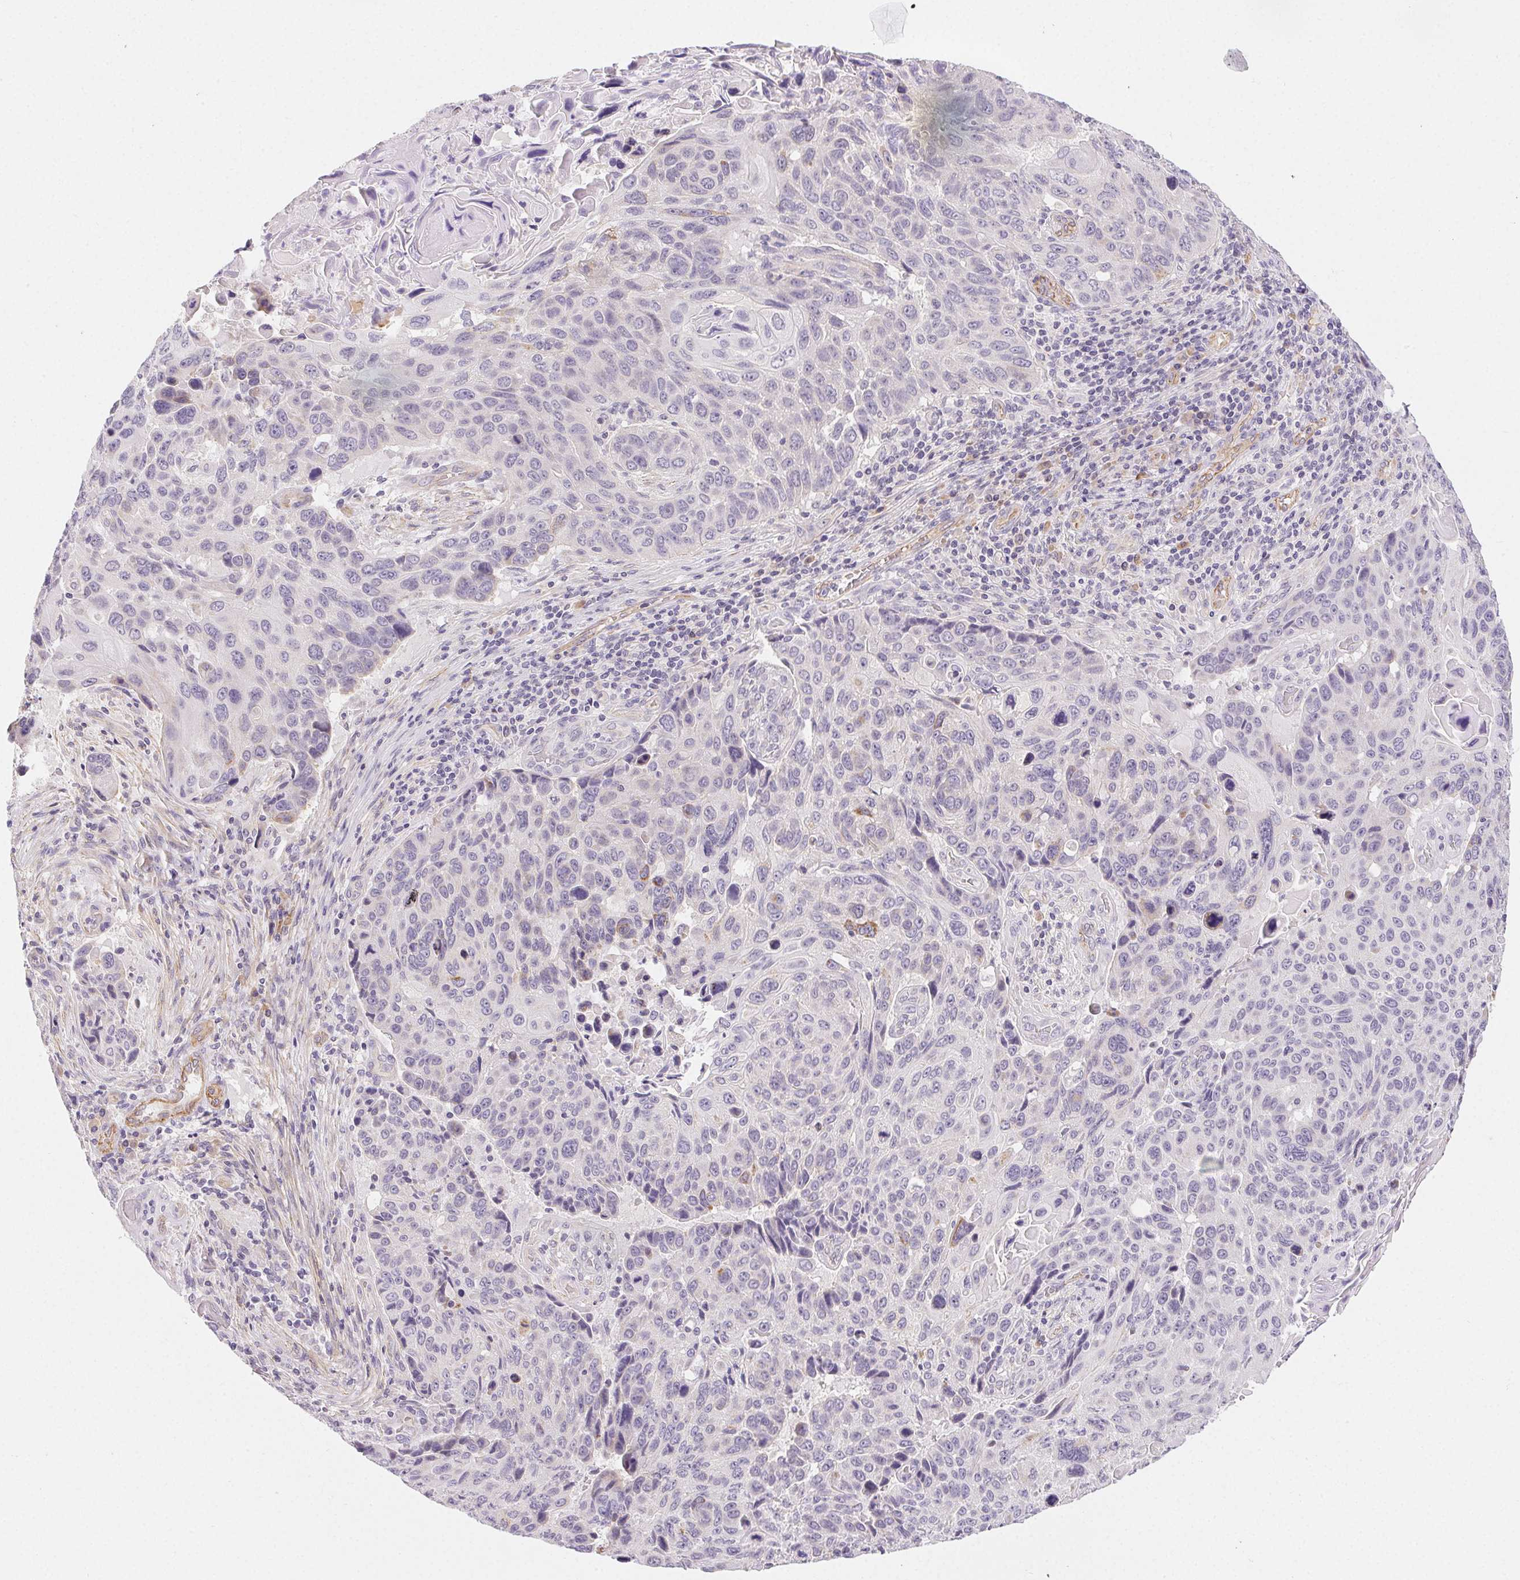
{"staining": {"intensity": "negative", "quantity": "none", "location": "none"}, "tissue": "lung cancer", "cell_type": "Tumor cells", "image_type": "cancer", "snomed": [{"axis": "morphology", "description": "Squamous cell carcinoma, NOS"}, {"axis": "topography", "description": "Lung"}], "caption": "Tumor cells are negative for brown protein staining in squamous cell carcinoma (lung). The staining is performed using DAB (3,3'-diaminobenzidine) brown chromogen with nuclei counter-stained in using hematoxylin.", "gene": "CSN1S1", "patient": {"sex": "male", "age": 68}}